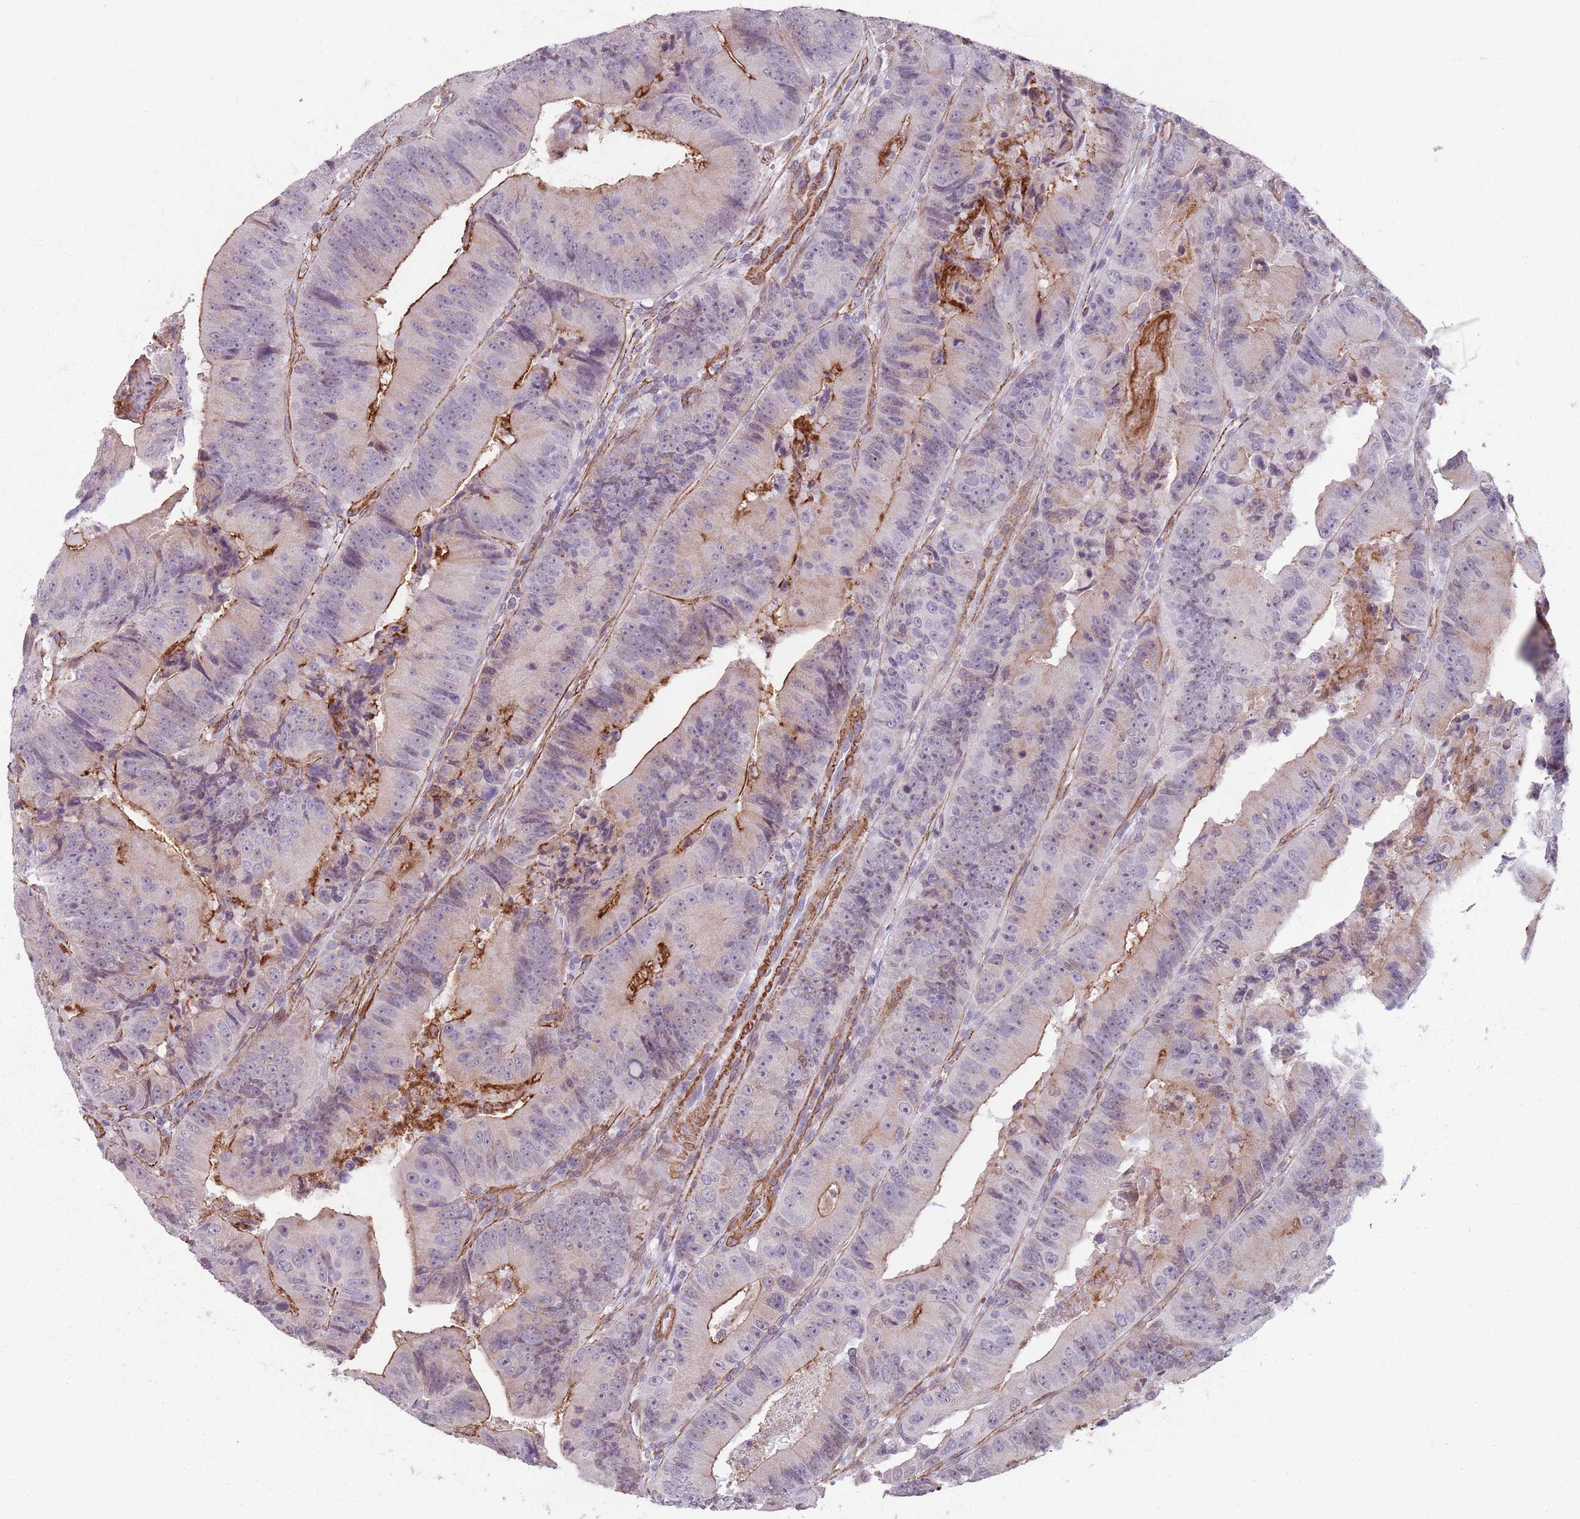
{"staining": {"intensity": "moderate", "quantity": "<25%", "location": "cytoplasmic/membranous"}, "tissue": "colorectal cancer", "cell_type": "Tumor cells", "image_type": "cancer", "snomed": [{"axis": "morphology", "description": "Adenocarcinoma, NOS"}, {"axis": "topography", "description": "Colon"}], "caption": "Tumor cells show low levels of moderate cytoplasmic/membranous positivity in approximately <25% of cells in adenocarcinoma (colorectal). (Stains: DAB in brown, nuclei in blue, Microscopy: brightfield microscopy at high magnification).", "gene": "TMC4", "patient": {"sex": "female", "age": 86}}